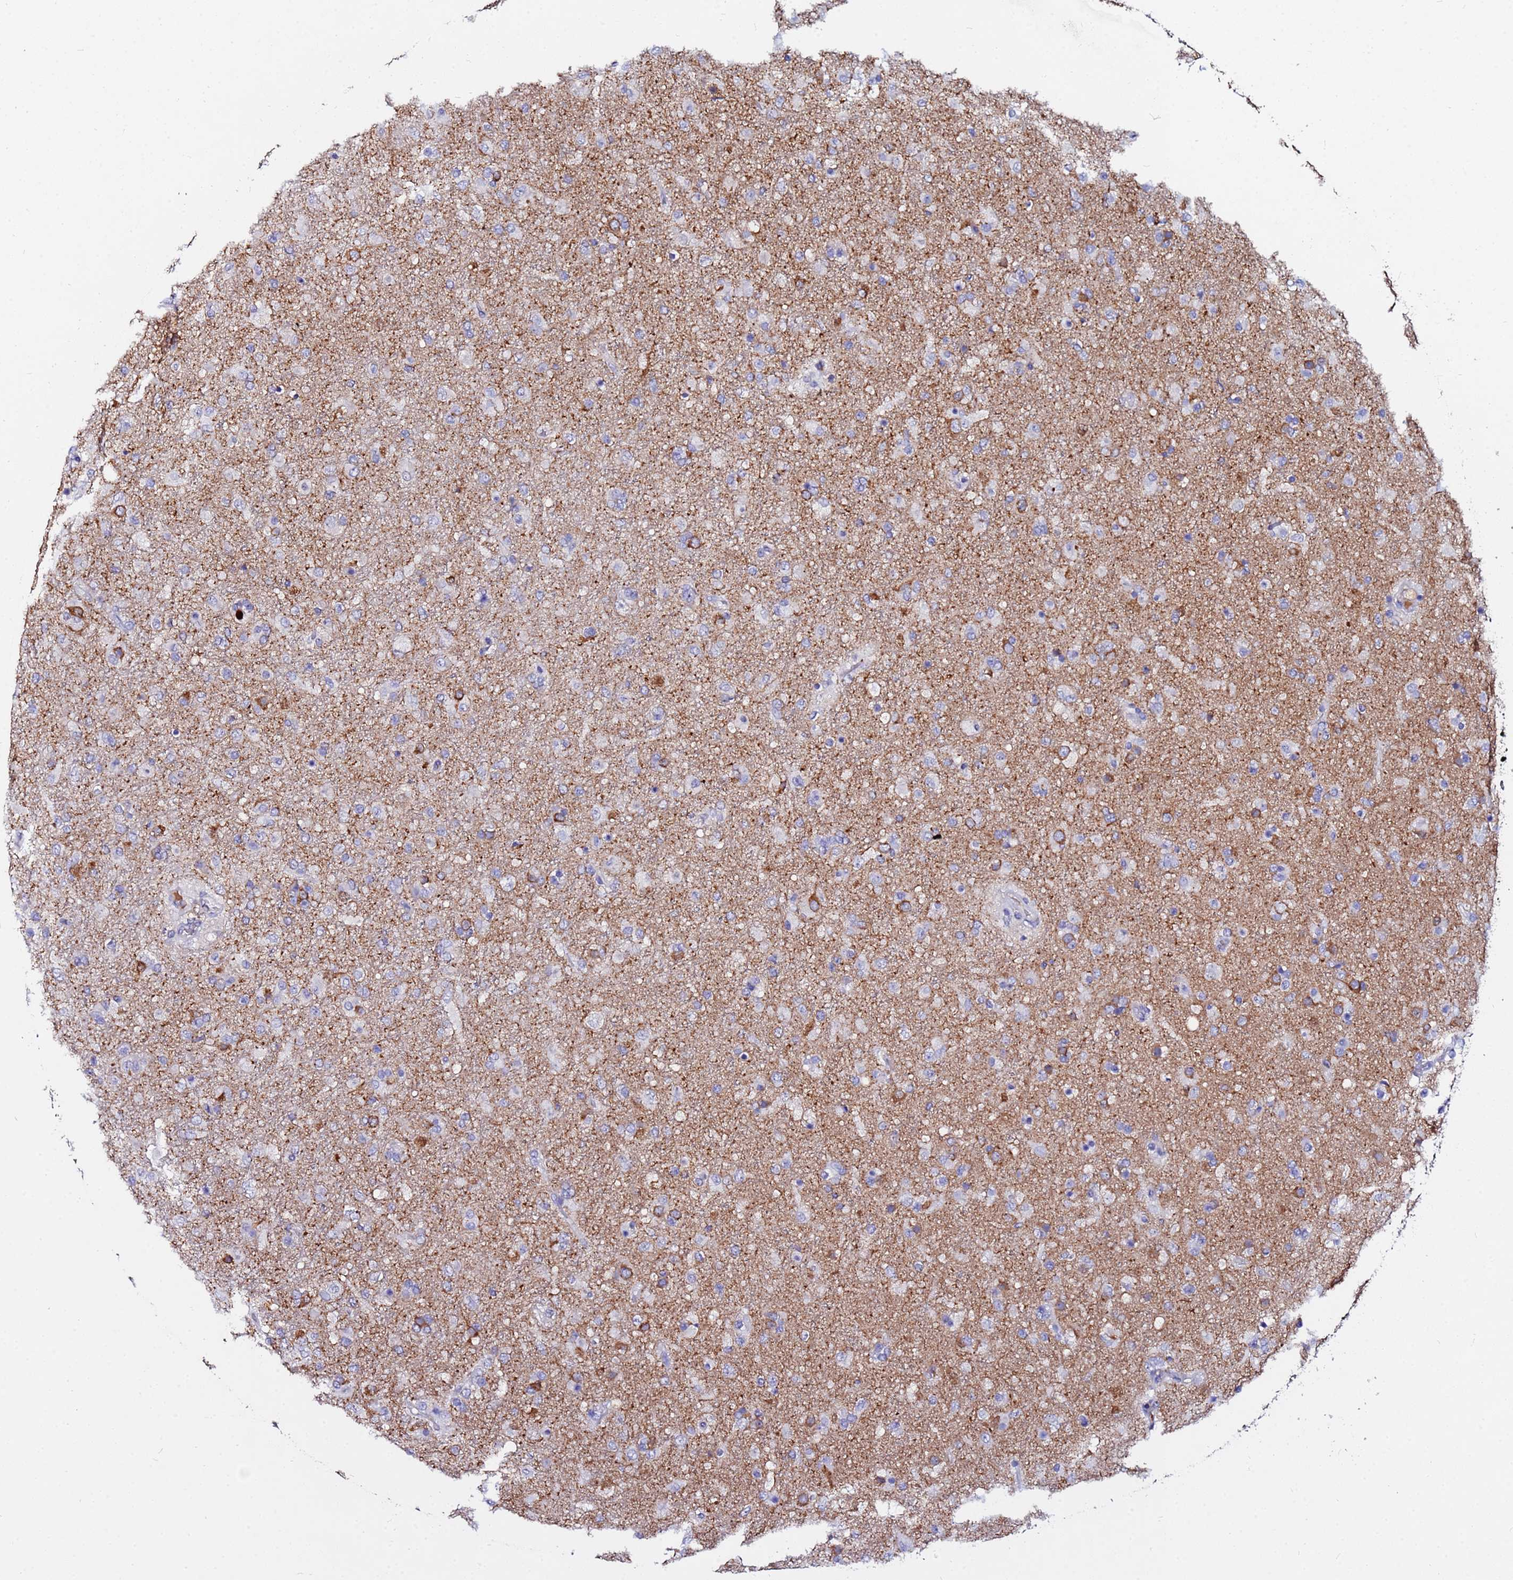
{"staining": {"intensity": "negative", "quantity": "none", "location": "none"}, "tissue": "glioma", "cell_type": "Tumor cells", "image_type": "cancer", "snomed": [{"axis": "morphology", "description": "Glioma, malignant, Low grade"}, {"axis": "topography", "description": "Brain"}], "caption": "The photomicrograph reveals no significant expression in tumor cells of glioma.", "gene": "TUBAL3", "patient": {"sex": "male", "age": 65}}